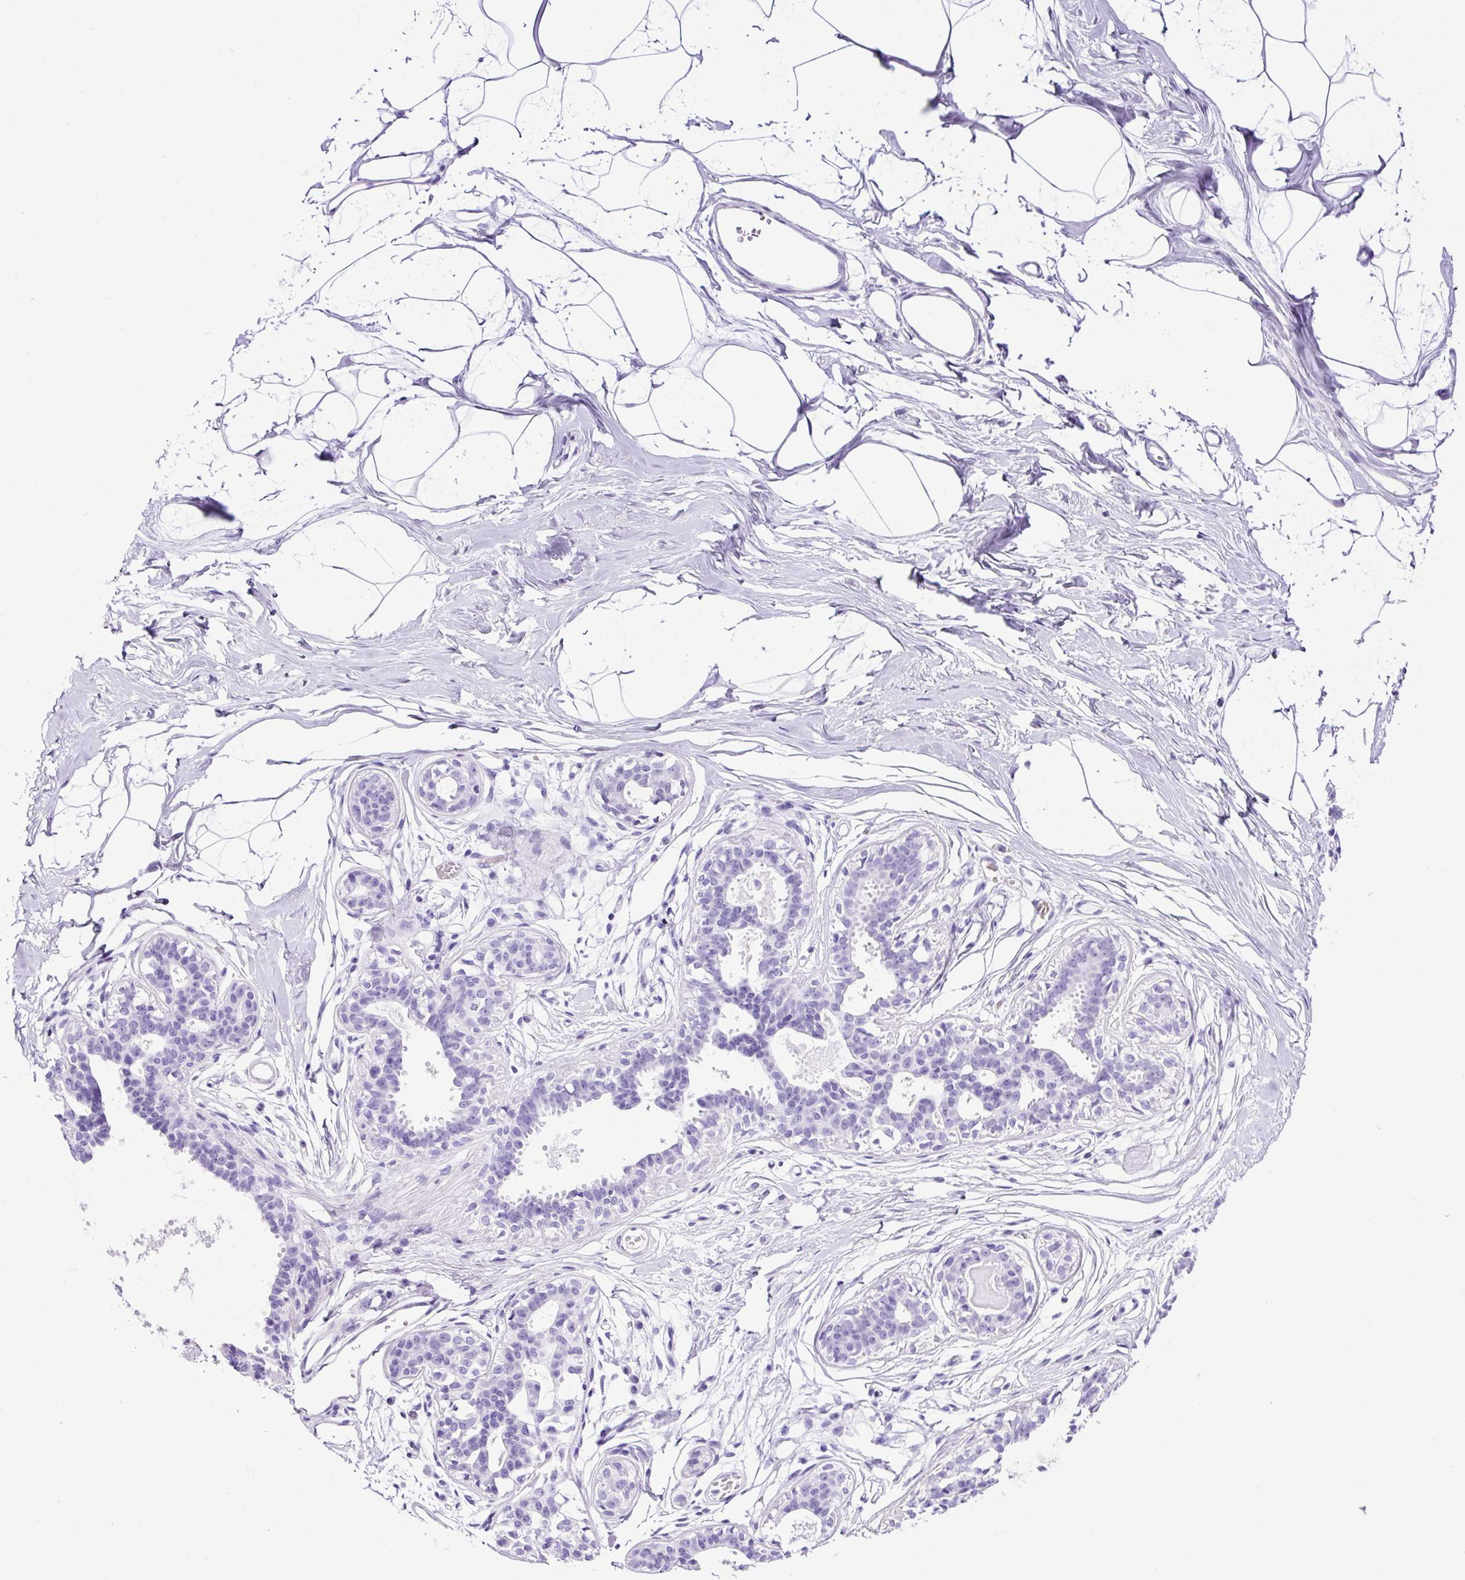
{"staining": {"intensity": "negative", "quantity": "none", "location": "none"}, "tissue": "breast", "cell_type": "Adipocytes", "image_type": "normal", "snomed": [{"axis": "morphology", "description": "Normal tissue, NOS"}, {"axis": "topography", "description": "Breast"}], "caption": "This is a photomicrograph of immunohistochemistry (IHC) staining of benign breast, which shows no expression in adipocytes.", "gene": "CEL", "patient": {"sex": "female", "age": 45}}